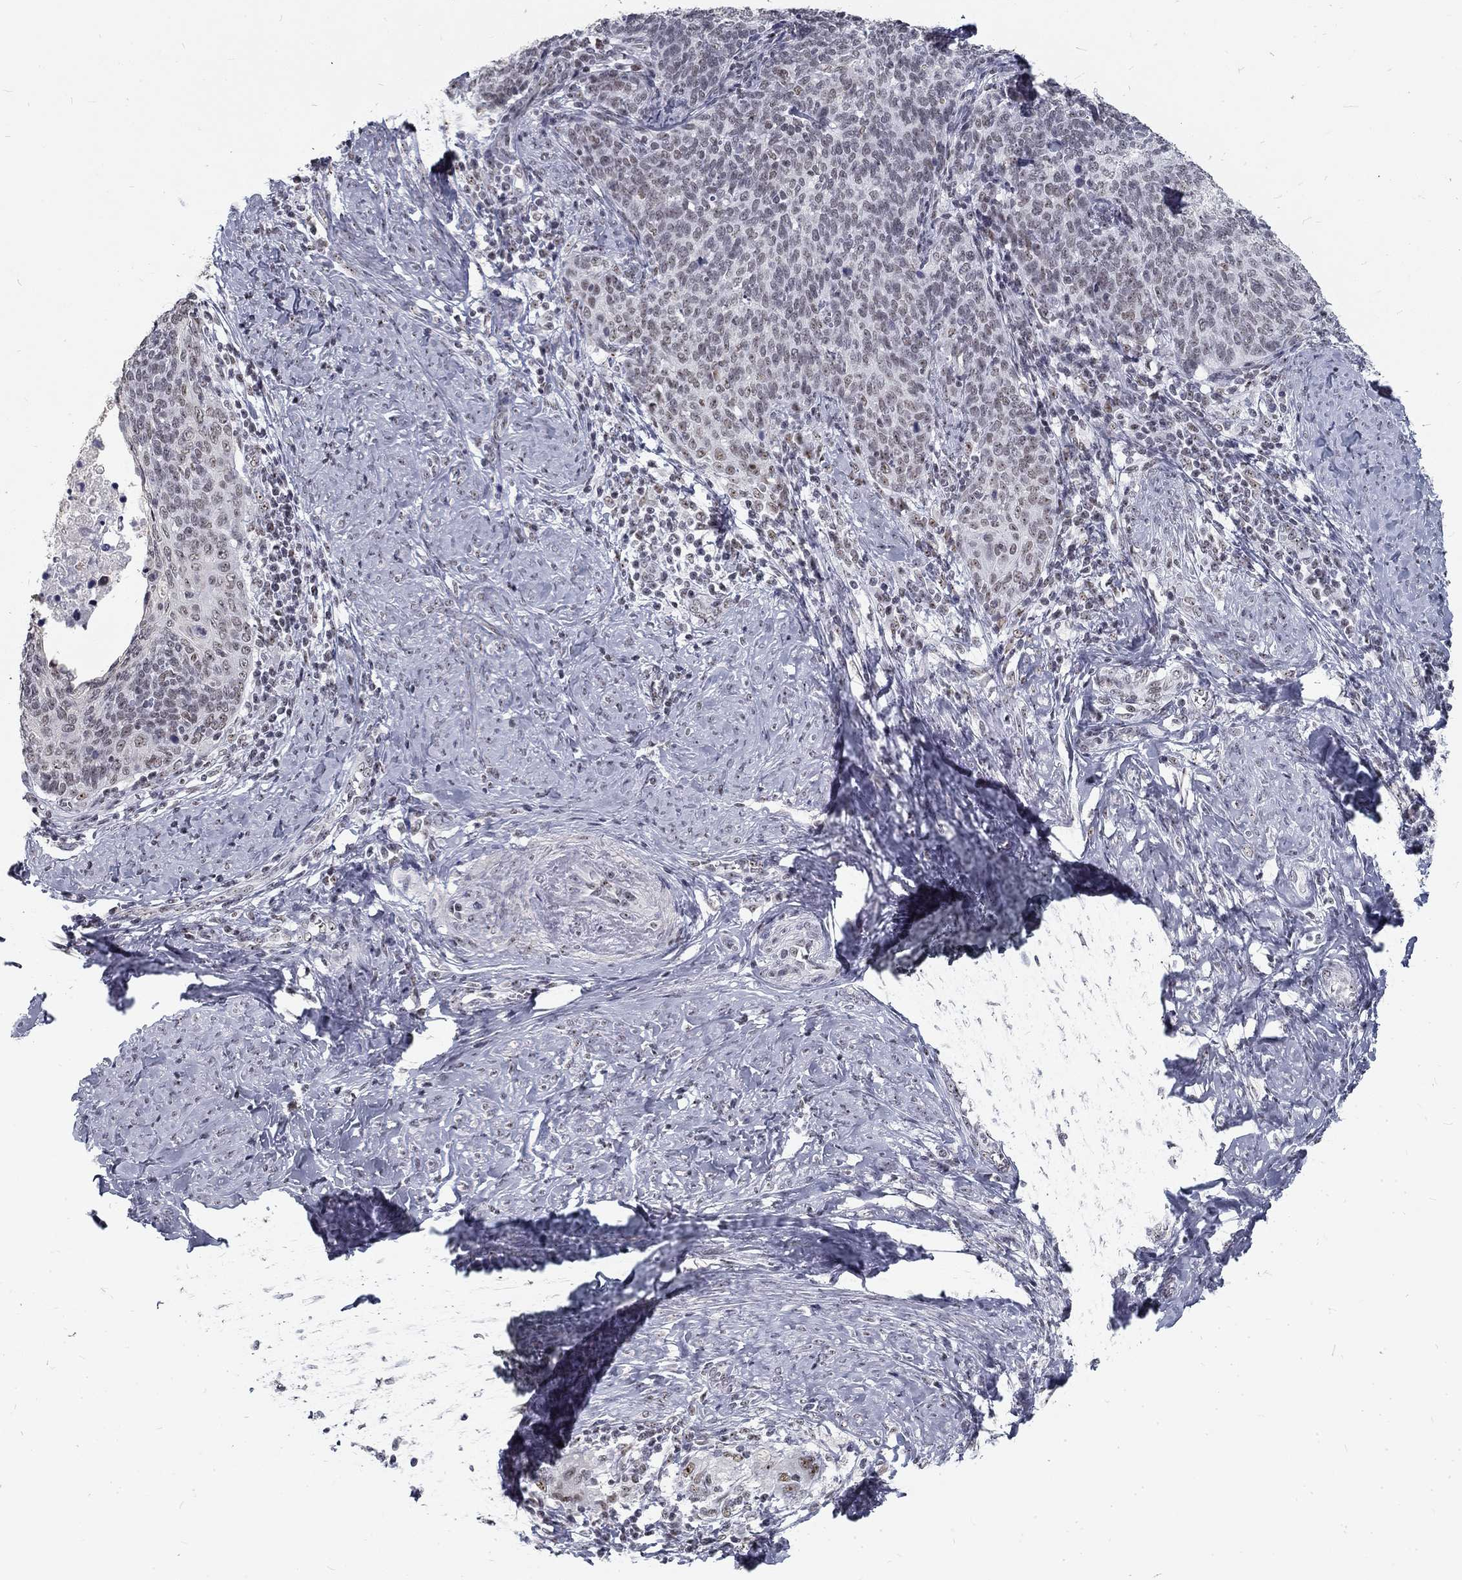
{"staining": {"intensity": "negative", "quantity": "none", "location": "none"}, "tissue": "cervical cancer", "cell_type": "Tumor cells", "image_type": "cancer", "snomed": [{"axis": "morphology", "description": "Normal tissue, NOS"}, {"axis": "morphology", "description": "Squamous cell carcinoma, NOS"}, {"axis": "topography", "description": "Cervix"}], "caption": "Tumor cells show no significant protein expression in squamous cell carcinoma (cervical).", "gene": "SNORC", "patient": {"sex": "female", "age": 39}}